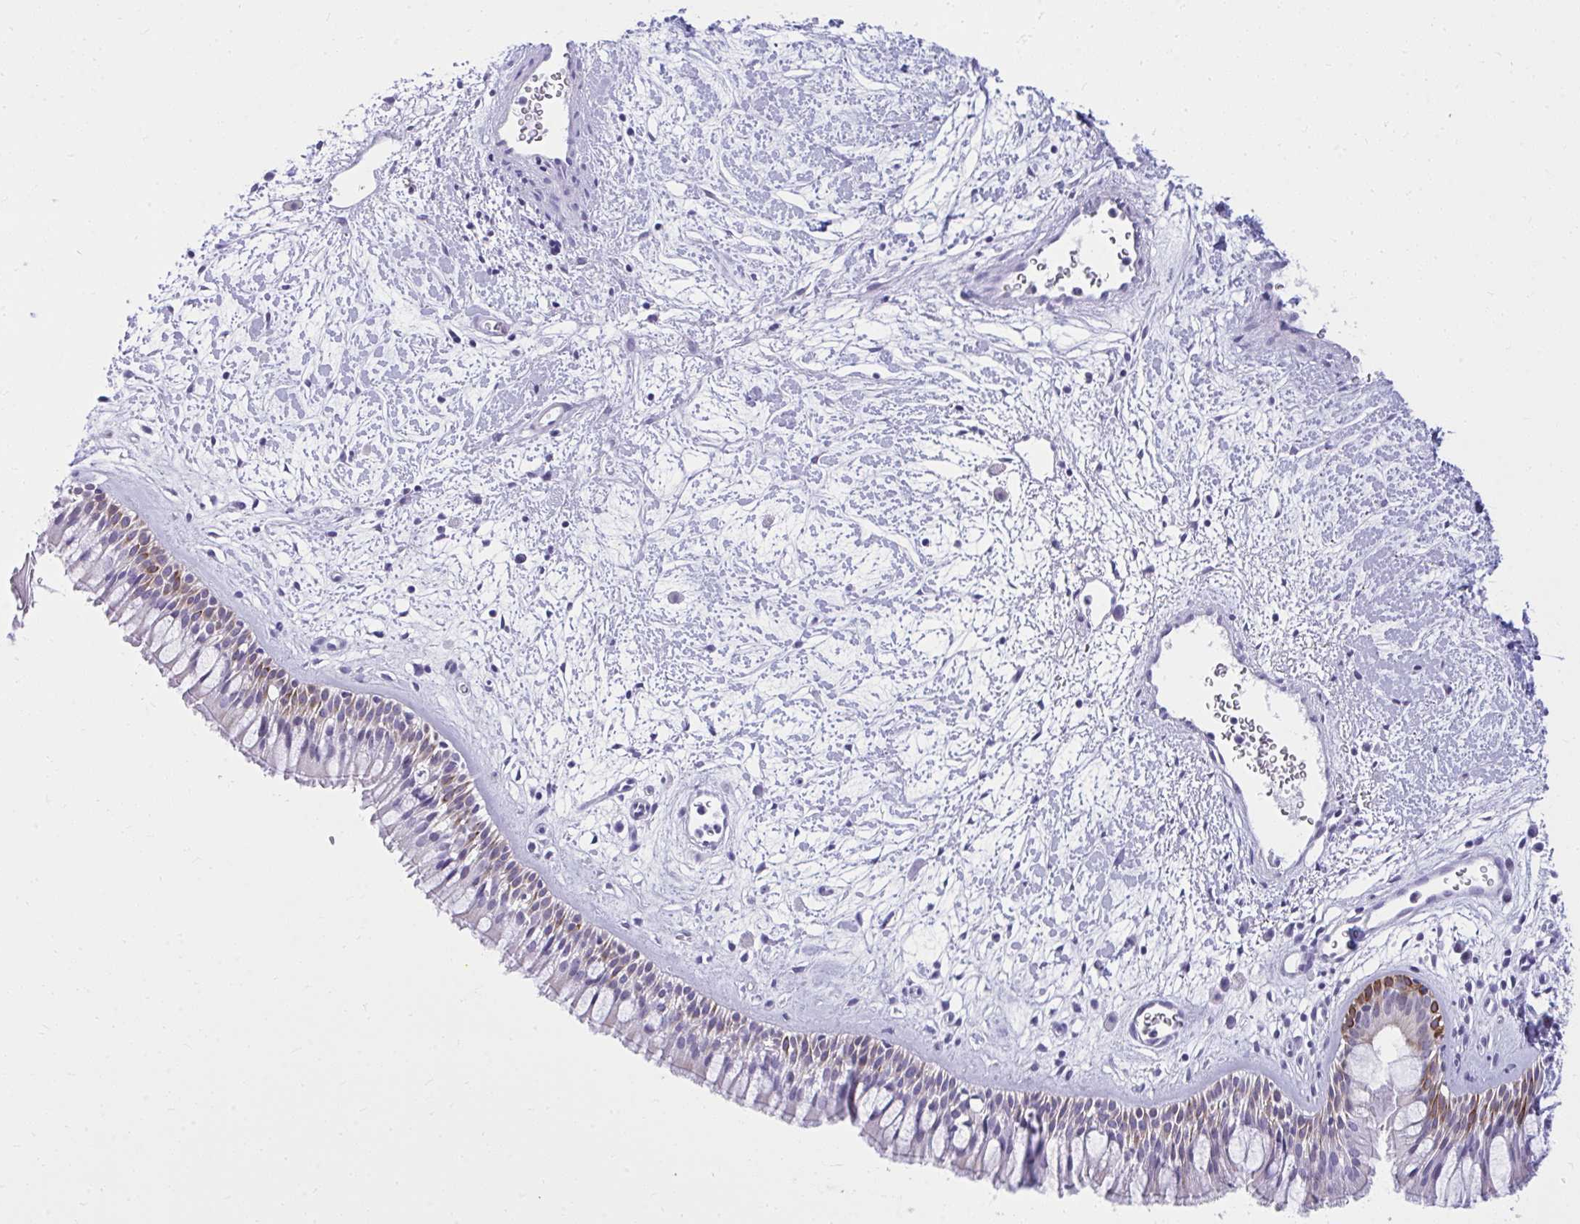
{"staining": {"intensity": "moderate", "quantity": "<25%", "location": "cytoplasmic/membranous"}, "tissue": "nasopharynx", "cell_type": "Respiratory epithelial cells", "image_type": "normal", "snomed": [{"axis": "morphology", "description": "Normal tissue, NOS"}, {"axis": "topography", "description": "Nasopharynx"}], "caption": "Immunohistochemistry micrograph of benign nasopharynx stained for a protein (brown), which exhibits low levels of moderate cytoplasmic/membranous staining in about <25% of respiratory epithelial cells.", "gene": "OR5F1", "patient": {"sex": "male", "age": 65}}